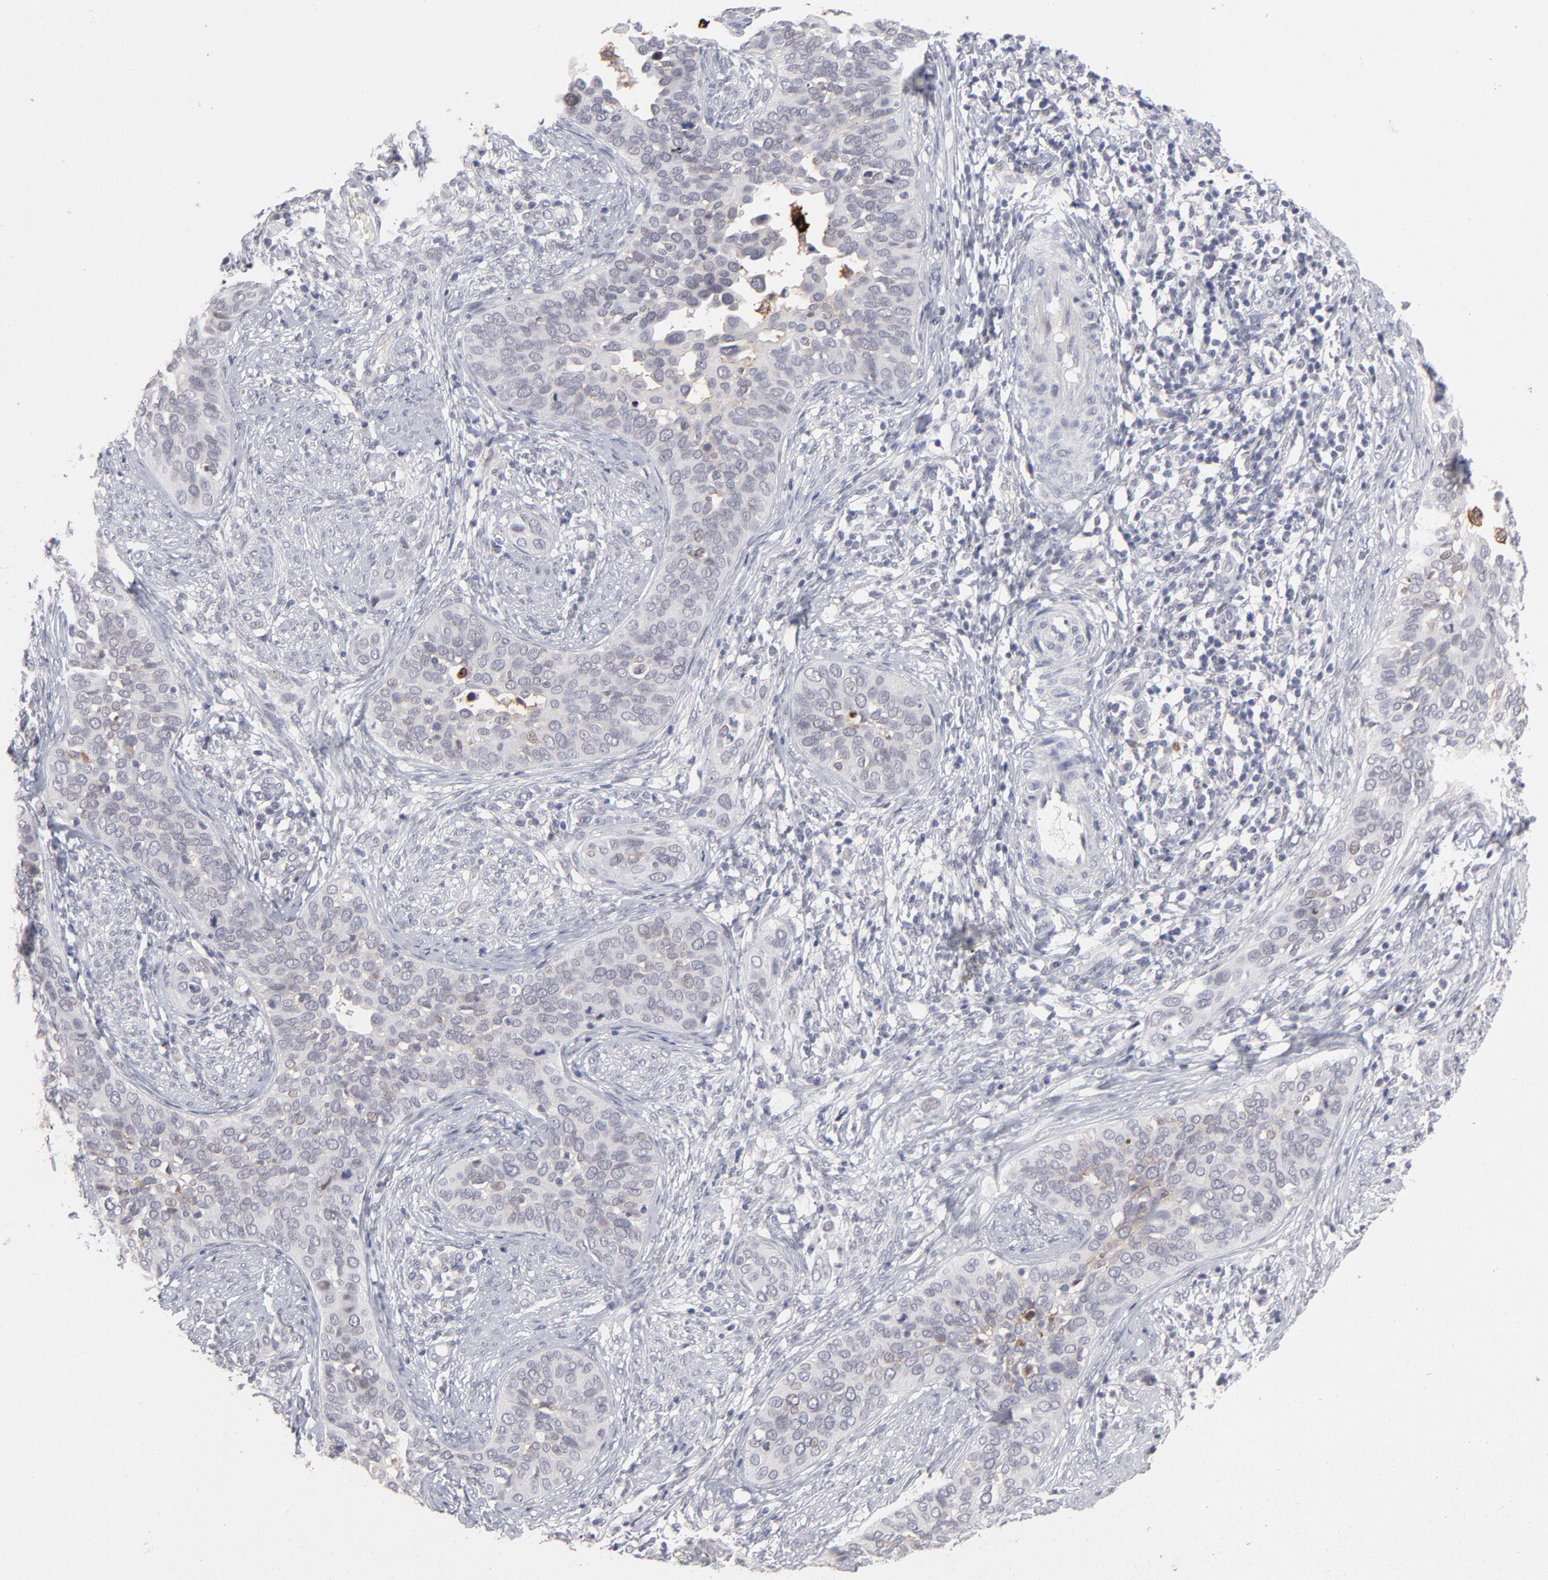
{"staining": {"intensity": "negative", "quantity": "none", "location": "none"}, "tissue": "cervical cancer", "cell_type": "Tumor cells", "image_type": "cancer", "snomed": [{"axis": "morphology", "description": "Squamous cell carcinoma, NOS"}, {"axis": "topography", "description": "Cervix"}], "caption": "This micrograph is of cervical squamous cell carcinoma stained with immunohistochemistry to label a protein in brown with the nuclei are counter-stained blue. There is no staining in tumor cells.", "gene": "CCR2", "patient": {"sex": "female", "age": 31}}